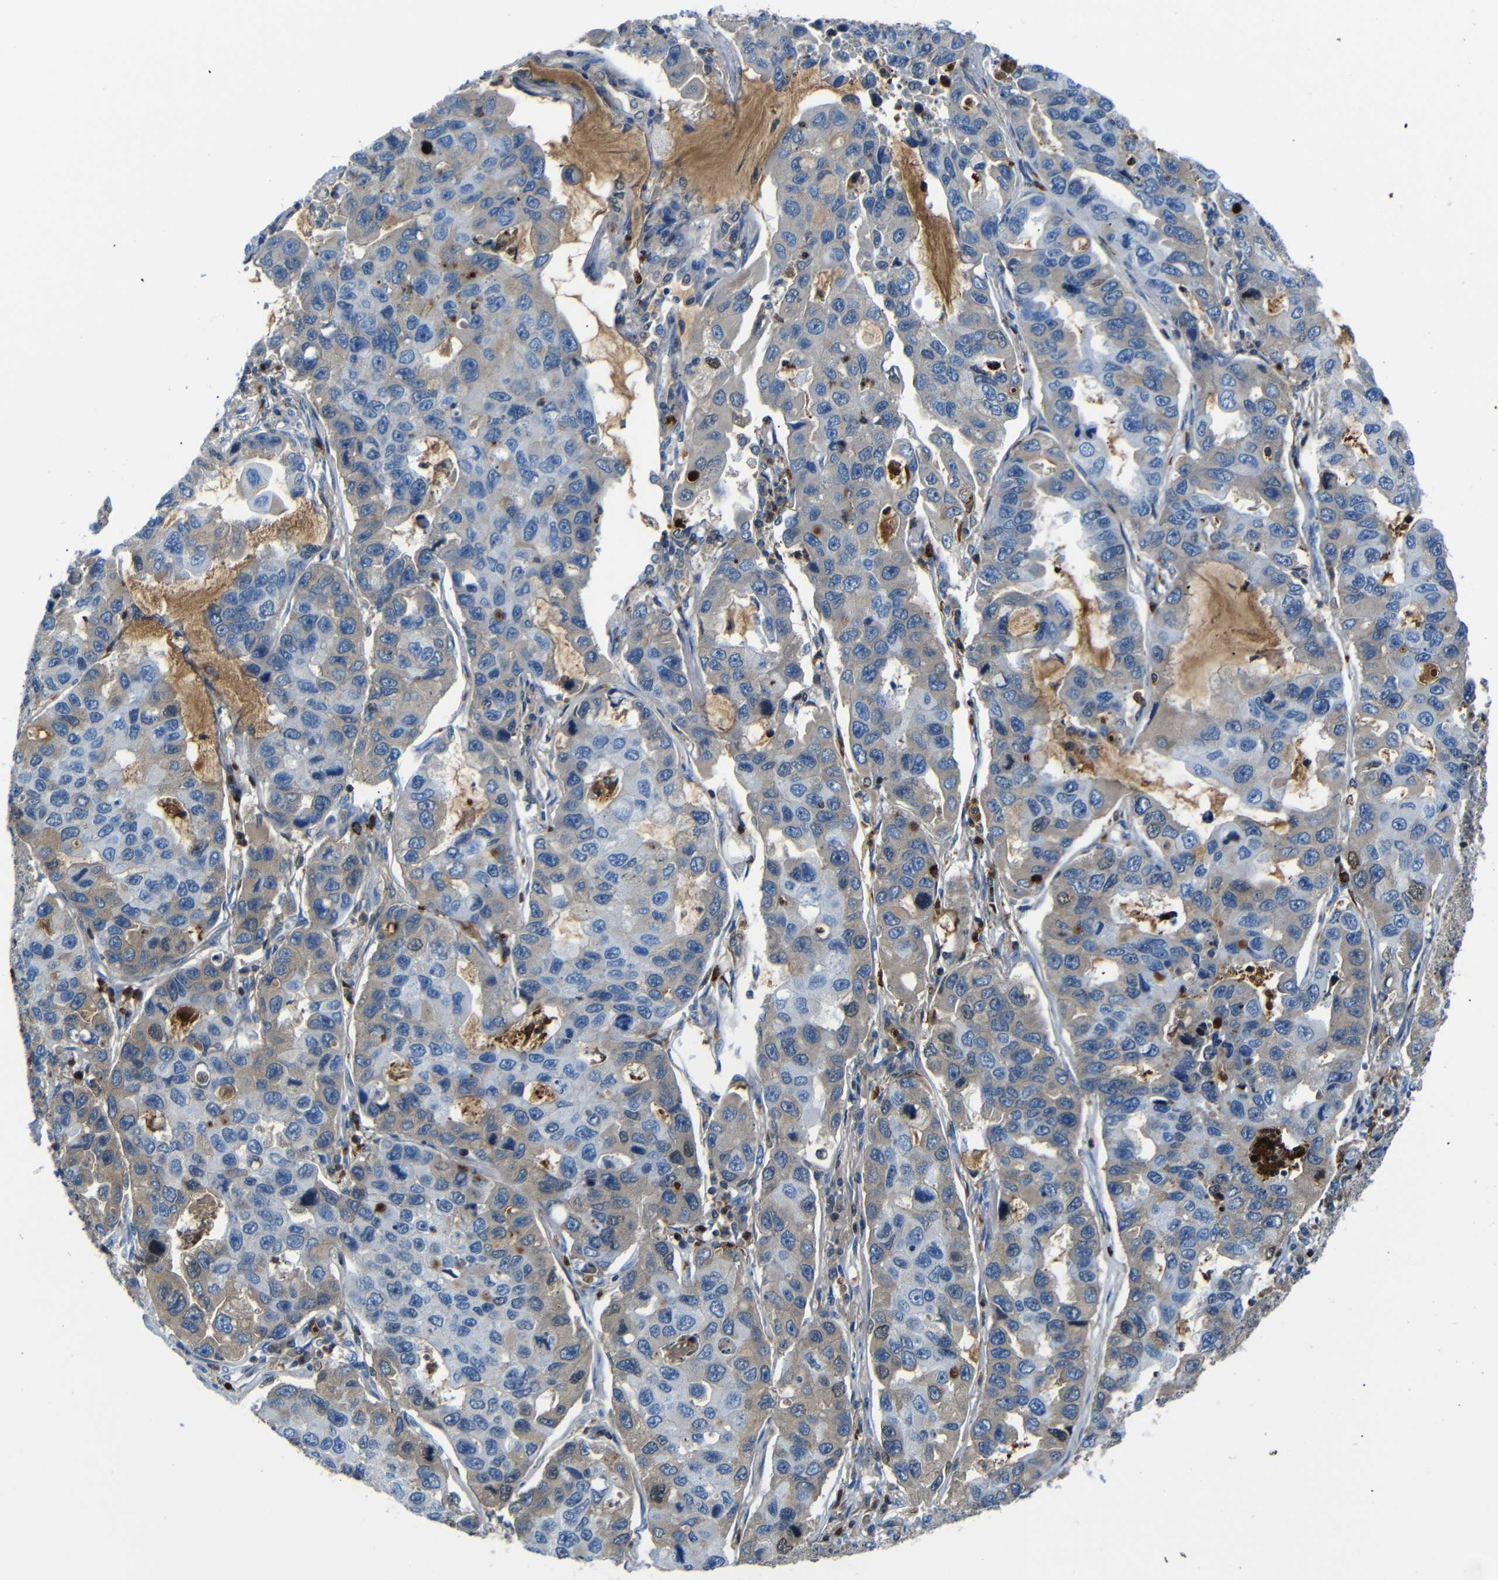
{"staining": {"intensity": "weak", "quantity": "25%-75%", "location": "cytoplasmic/membranous"}, "tissue": "lung cancer", "cell_type": "Tumor cells", "image_type": "cancer", "snomed": [{"axis": "morphology", "description": "Adenocarcinoma, NOS"}, {"axis": "topography", "description": "Lung"}], "caption": "A micrograph of lung adenocarcinoma stained for a protein displays weak cytoplasmic/membranous brown staining in tumor cells.", "gene": "SERPINA1", "patient": {"sex": "male", "age": 64}}